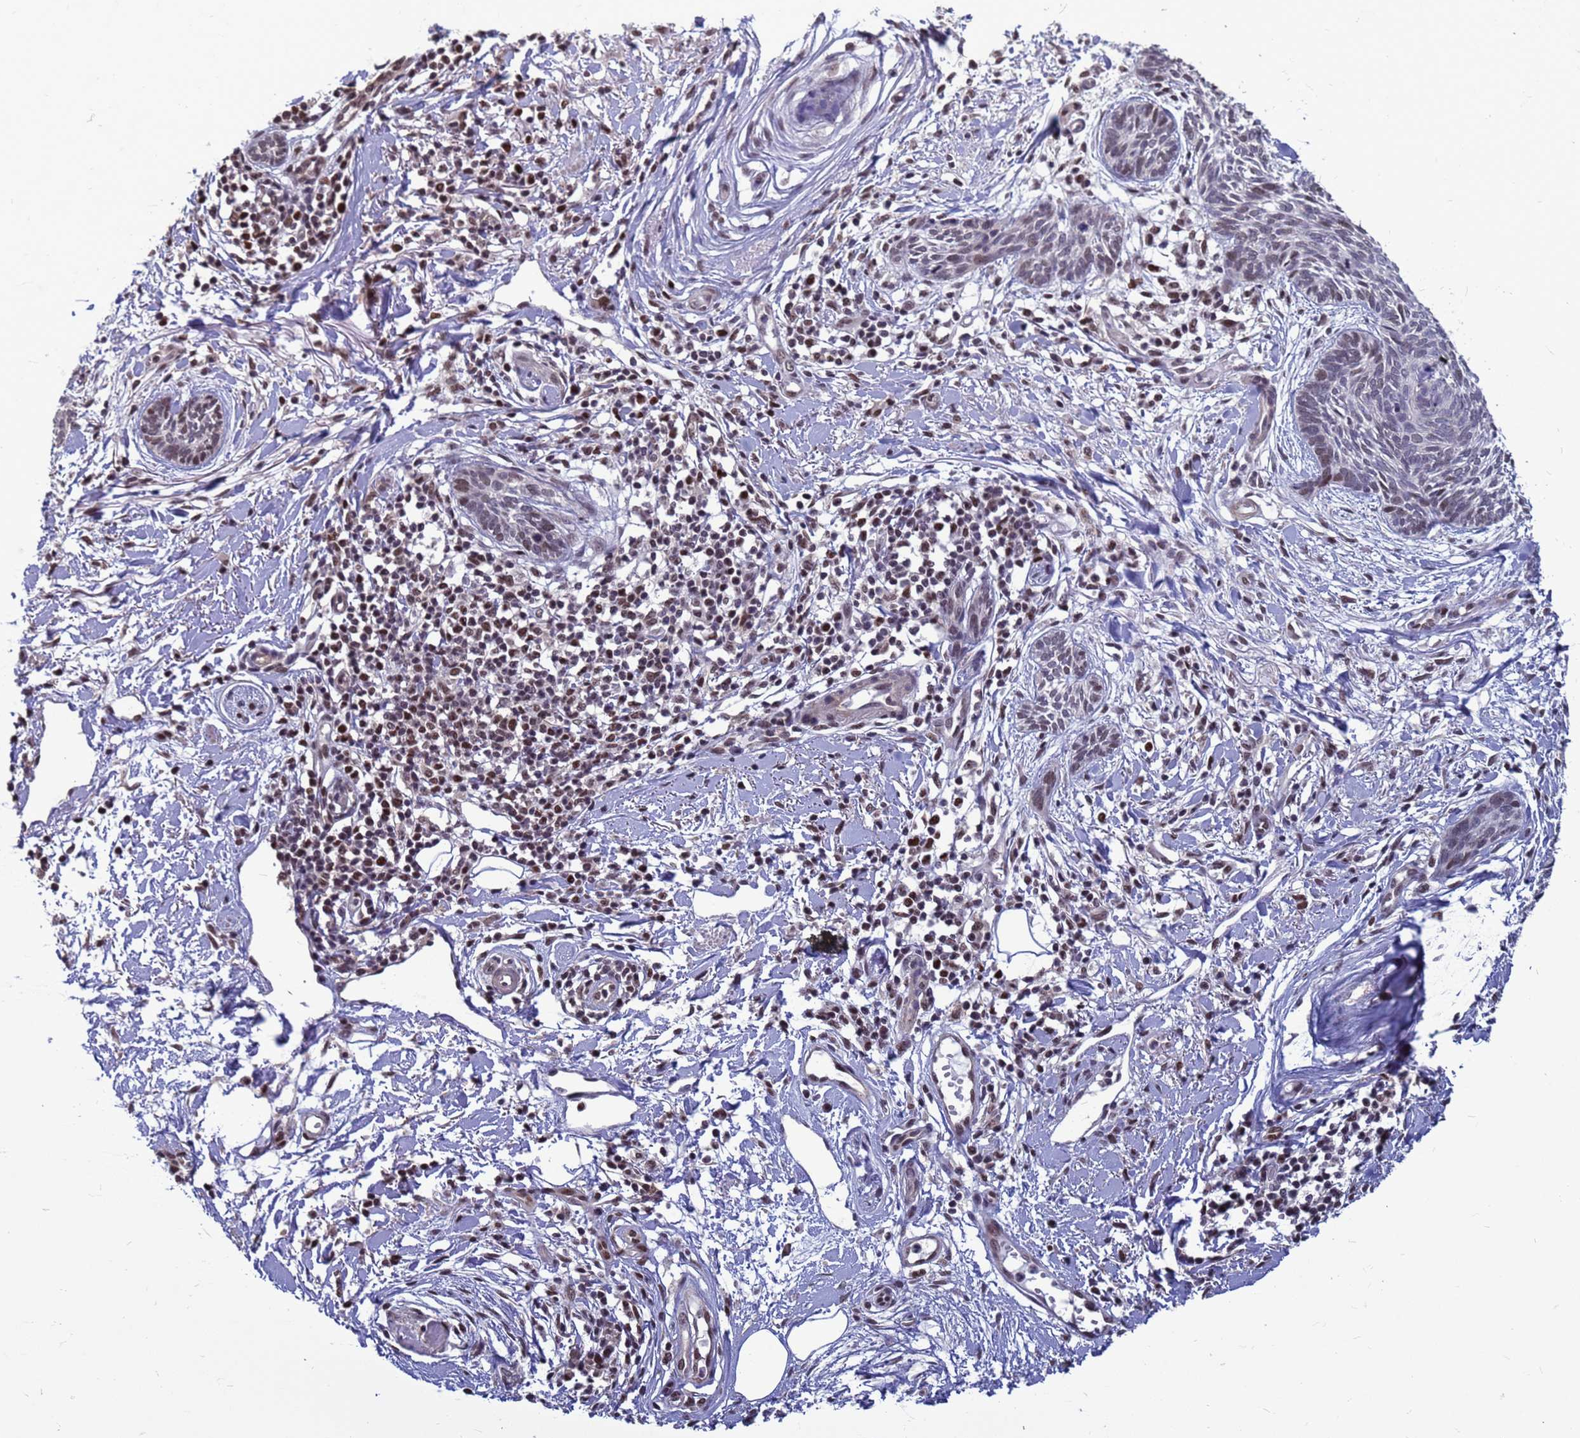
{"staining": {"intensity": "moderate", "quantity": "<25%", "location": "nuclear"}, "tissue": "skin cancer", "cell_type": "Tumor cells", "image_type": "cancer", "snomed": [{"axis": "morphology", "description": "Basal cell carcinoma"}, {"axis": "topography", "description": "Skin"}], "caption": "Immunohistochemistry (IHC) image of neoplastic tissue: skin cancer stained using immunohistochemistry (IHC) displays low levels of moderate protein expression localized specifically in the nuclear of tumor cells, appearing as a nuclear brown color.", "gene": "NSL1", "patient": {"sex": "female", "age": 81}}